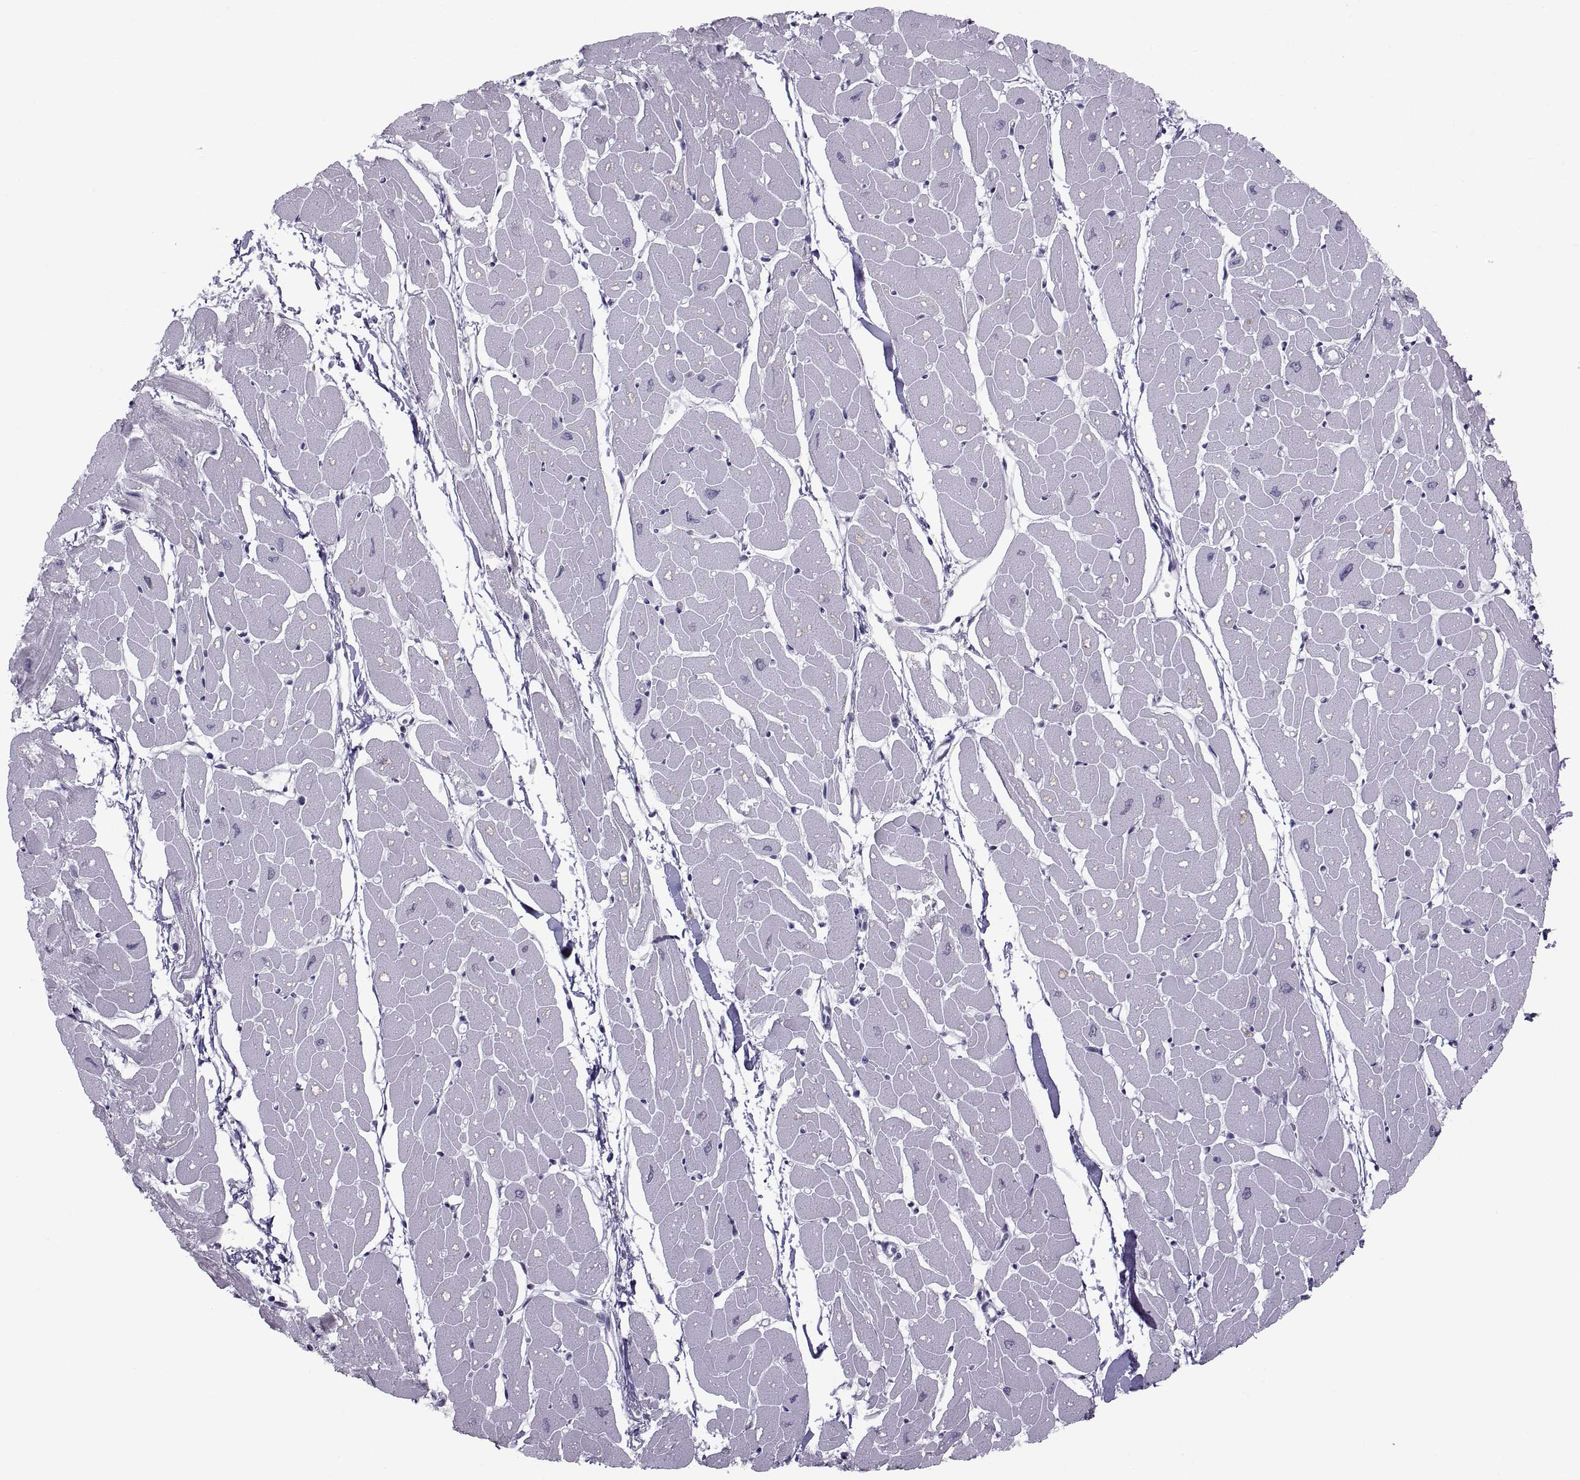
{"staining": {"intensity": "negative", "quantity": "none", "location": "none"}, "tissue": "heart muscle", "cell_type": "Cardiomyocytes", "image_type": "normal", "snomed": [{"axis": "morphology", "description": "Normal tissue, NOS"}, {"axis": "topography", "description": "Heart"}], "caption": "The IHC histopathology image has no significant staining in cardiomyocytes of heart muscle. (DAB IHC with hematoxylin counter stain).", "gene": "ASIC2", "patient": {"sex": "male", "age": 57}}